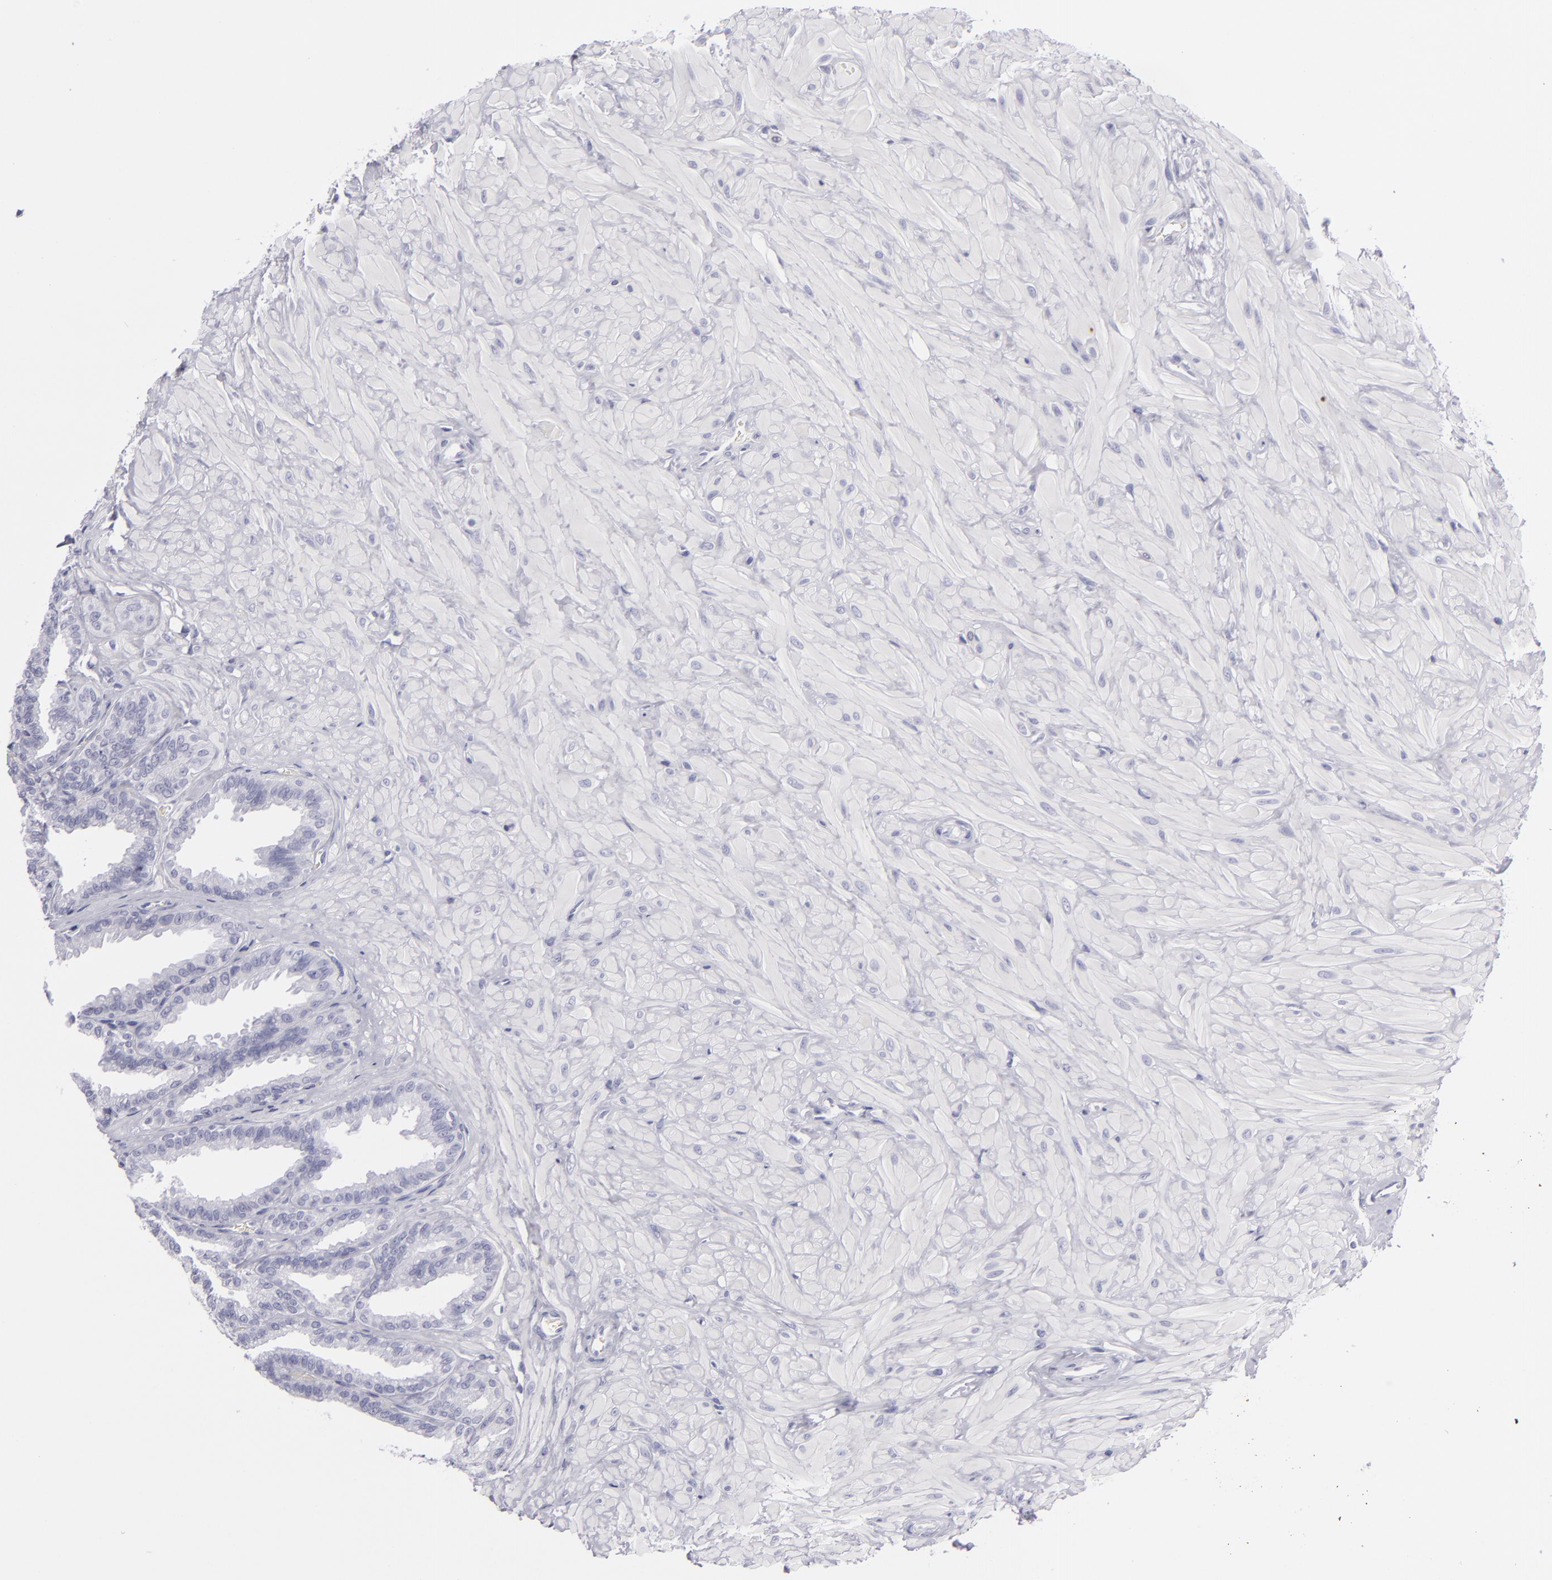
{"staining": {"intensity": "negative", "quantity": "none", "location": "none"}, "tissue": "seminal vesicle", "cell_type": "Glandular cells", "image_type": "normal", "snomed": [{"axis": "morphology", "description": "Normal tissue, NOS"}, {"axis": "topography", "description": "Seminal veicle"}], "caption": "IHC photomicrograph of benign seminal vesicle: human seminal vesicle stained with DAB demonstrates no significant protein expression in glandular cells.", "gene": "VIL1", "patient": {"sex": "male", "age": 26}}